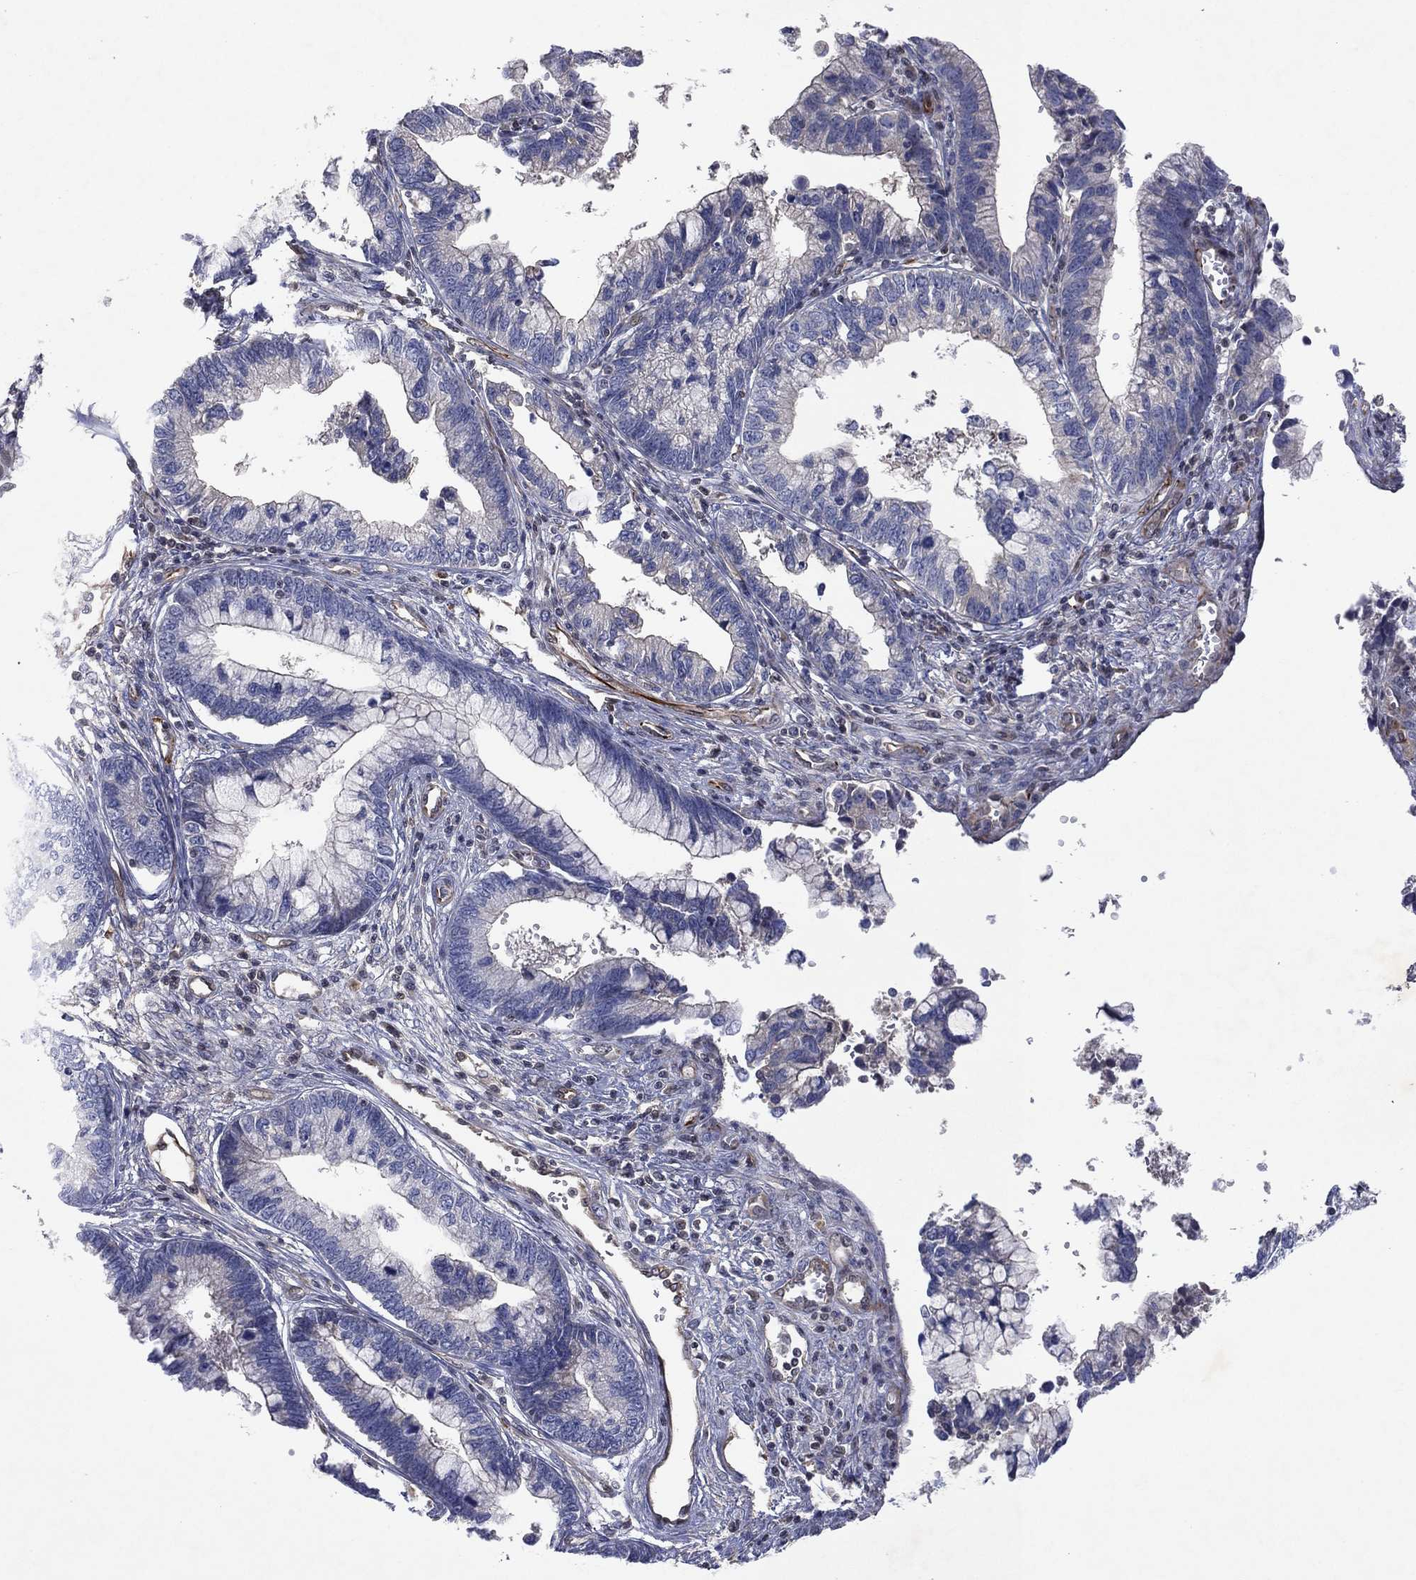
{"staining": {"intensity": "negative", "quantity": "none", "location": "none"}, "tissue": "cervical cancer", "cell_type": "Tumor cells", "image_type": "cancer", "snomed": [{"axis": "morphology", "description": "Adenocarcinoma, NOS"}, {"axis": "topography", "description": "Cervix"}], "caption": "Immunohistochemical staining of human adenocarcinoma (cervical) exhibits no significant staining in tumor cells.", "gene": "FLI1", "patient": {"sex": "female", "age": 44}}